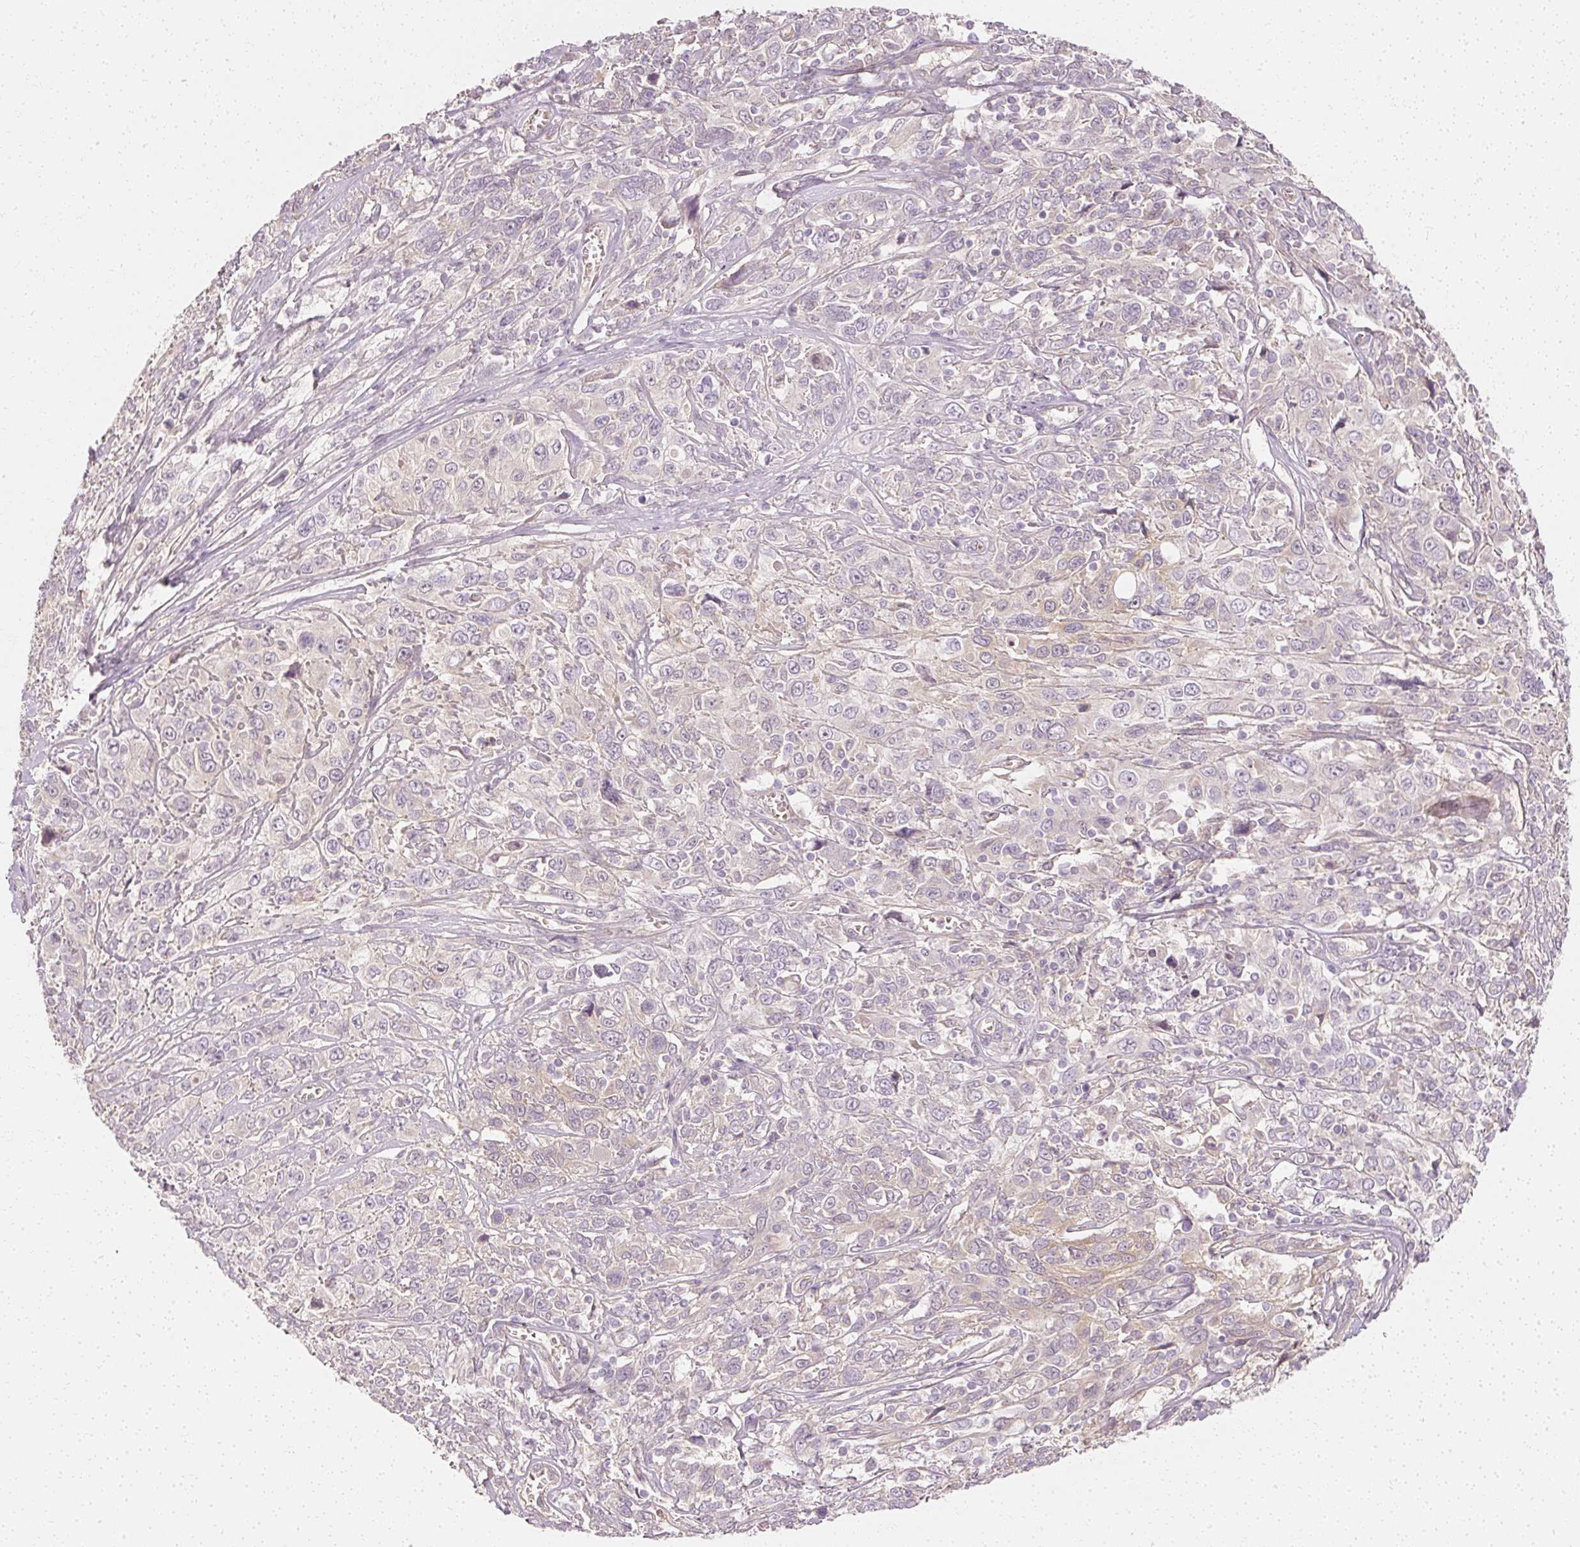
{"staining": {"intensity": "negative", "quantity": "none", "location": "none"}, "tissue": "cervical cancer", "cell_type": "Tumor cells", "image_type": "cancer", "snomed": [{"axis": "morphology", "description": "Squamous cell carcinoma, NOS"}, {"axis": "topography", "description": "Cervix"}], "caption": "DAB (3,3'-diaminobenzidine) immunohistochemical staining of human cervical cancer exhibits no significant positivity in tumor cells.", "gene": "GNAQ", "patient": {"sex": "female", "age": 46}}